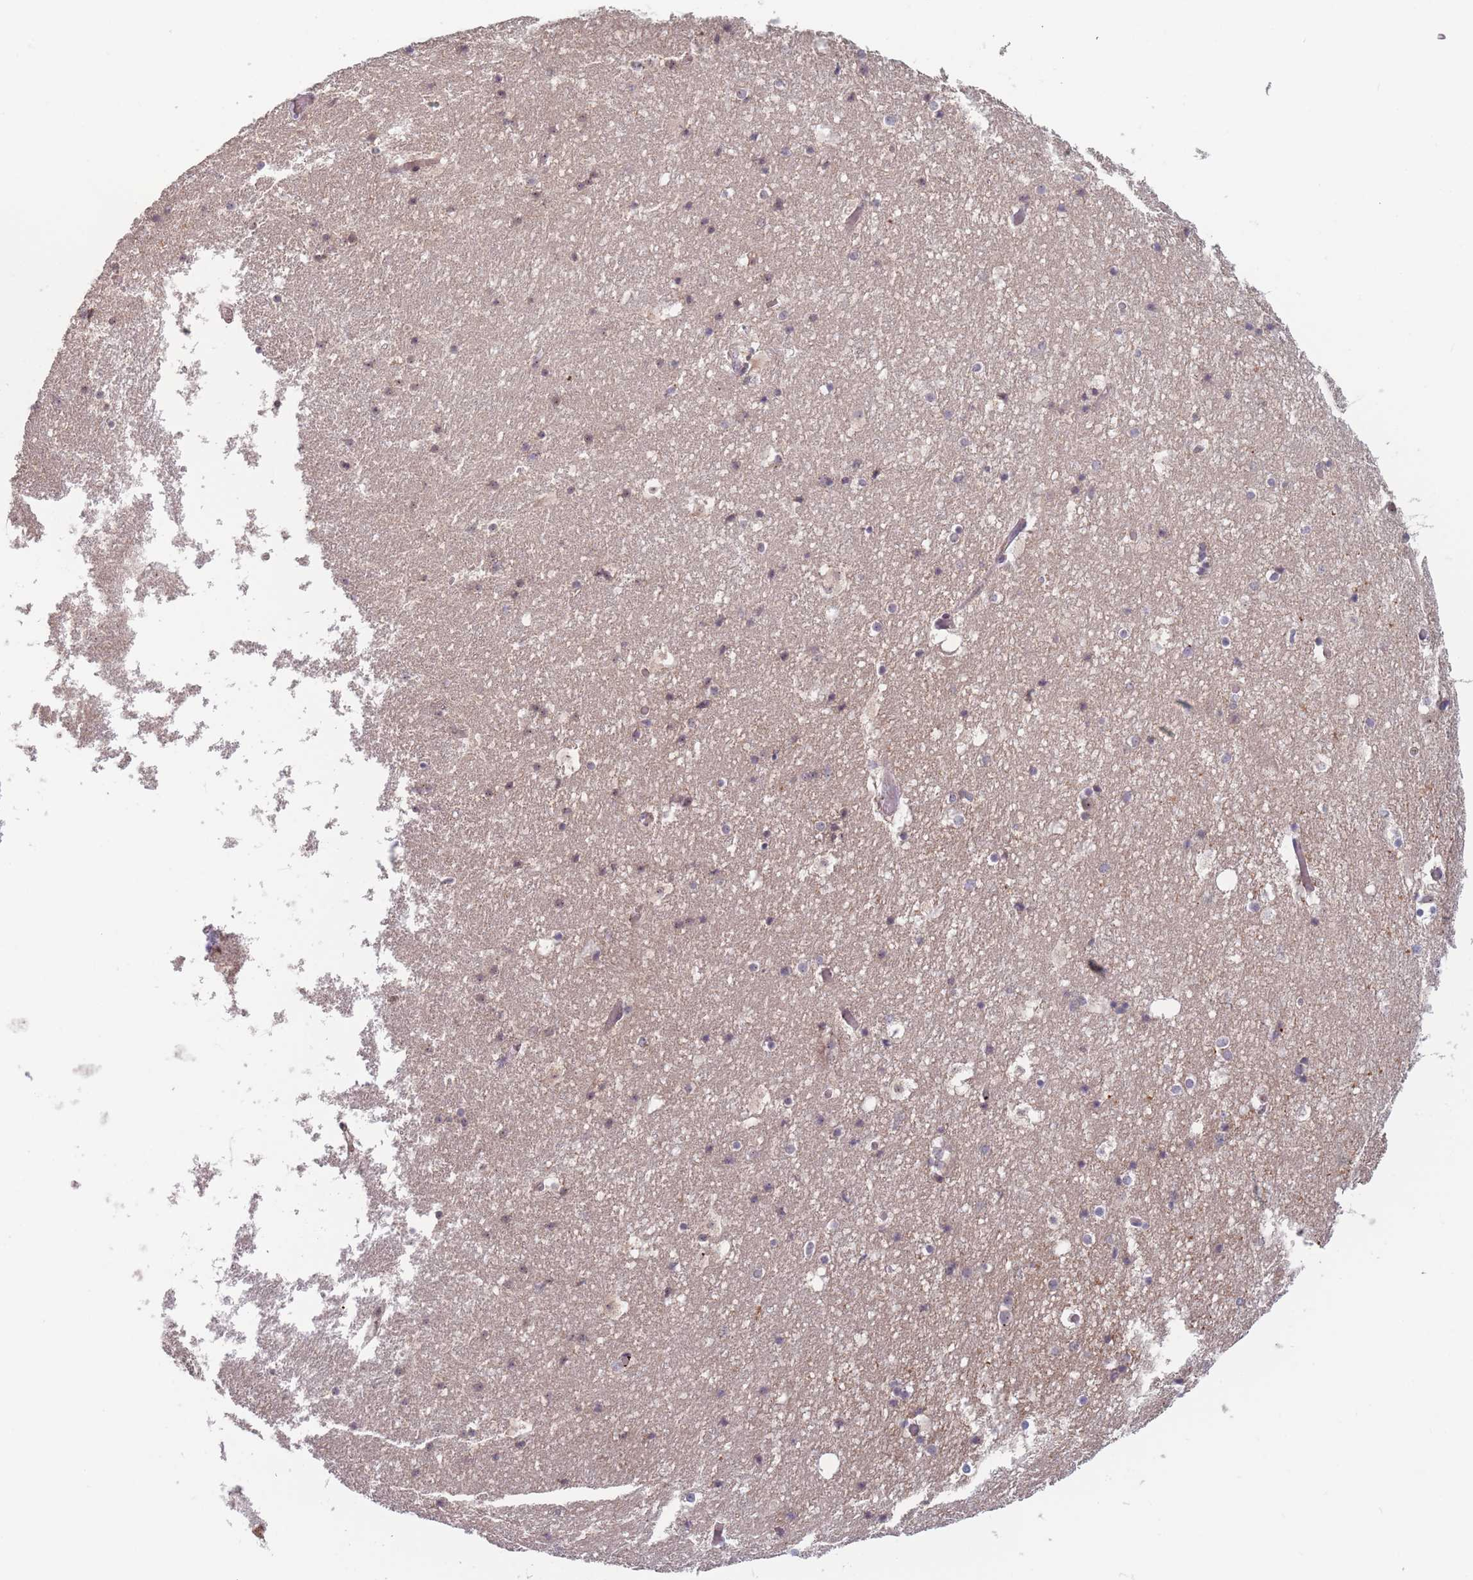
{"staining": {"intensity": "weak", "quantity": "<25%", "location": "nuclear"}, "tissue": "hippocampus", "cell_type": "Glial cells", "image_type": "normal", "snomed": [{"axis": "morphology", "description": "Normal tissue, NOS"}, {"axis": "topography", "description": "Hippocampus"}], "caption": "Immunohistochemistry histopathology image of benign hippocampus: hippocampus stained with DAB (3,3'-diaminobenzidine) shows no significant protein expression in glial cells.", "gene": "TMEM232", "patient": {"sex": "female", "age": 52}}